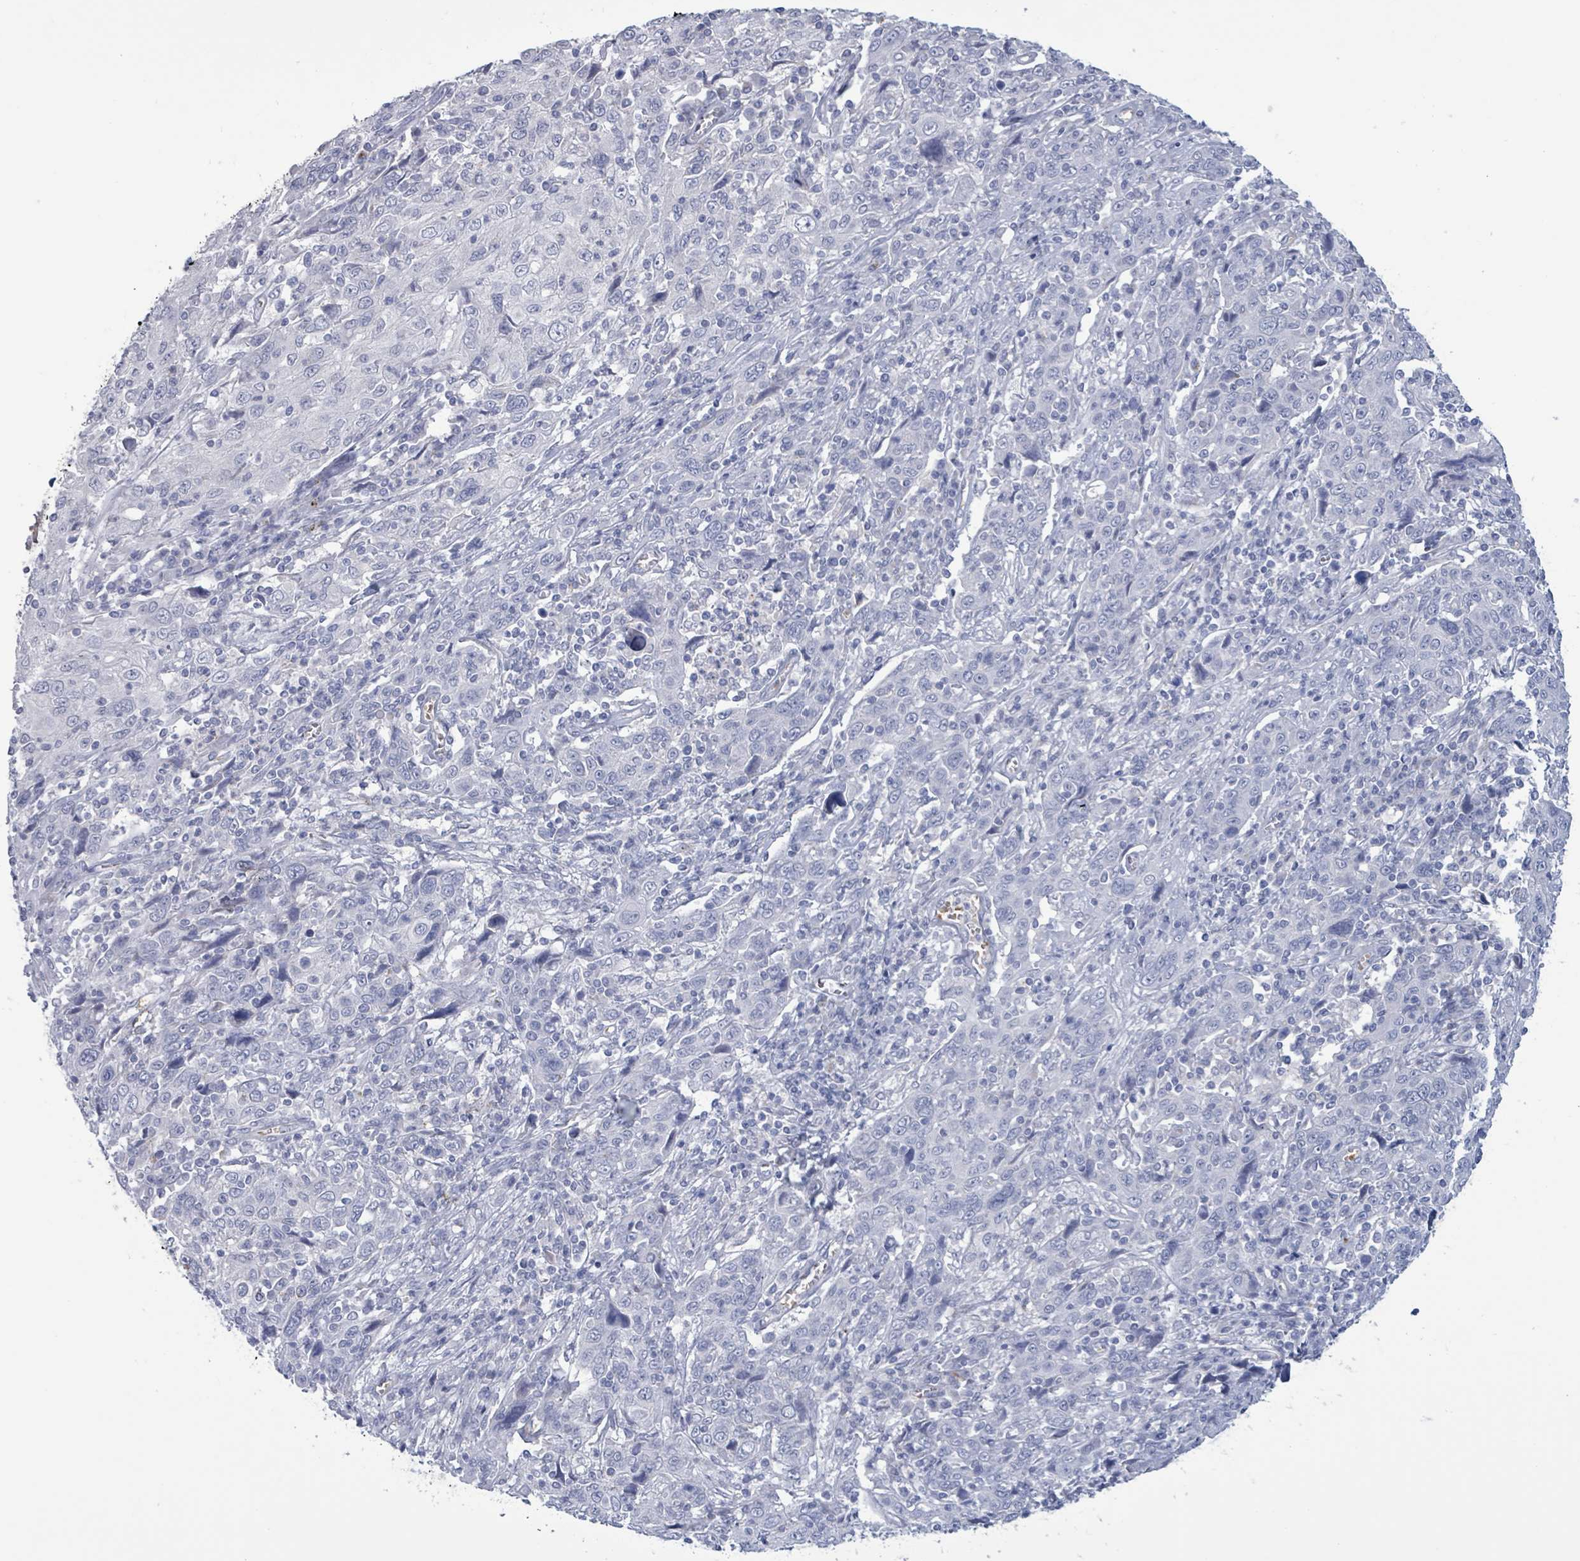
{"staining": {"intensity": "negative", "quantity": "none", "location": "none"}, "tissue": "cervical cancer", "cell_type": "Tumor cells", "image_type": "cancer", "snomed": [{"axis": "morphology", "description": "Squamous cell carcinoma, NOS"}, {"axis": "topography", "description": "Cervix"}], "caption": "Micrograph shows no significant protein positivity in tumor cells of cervical cancer (squamous cell carcinoma).", "gene": "PKLR", "patient": {"sex": "female", "age": 46}}